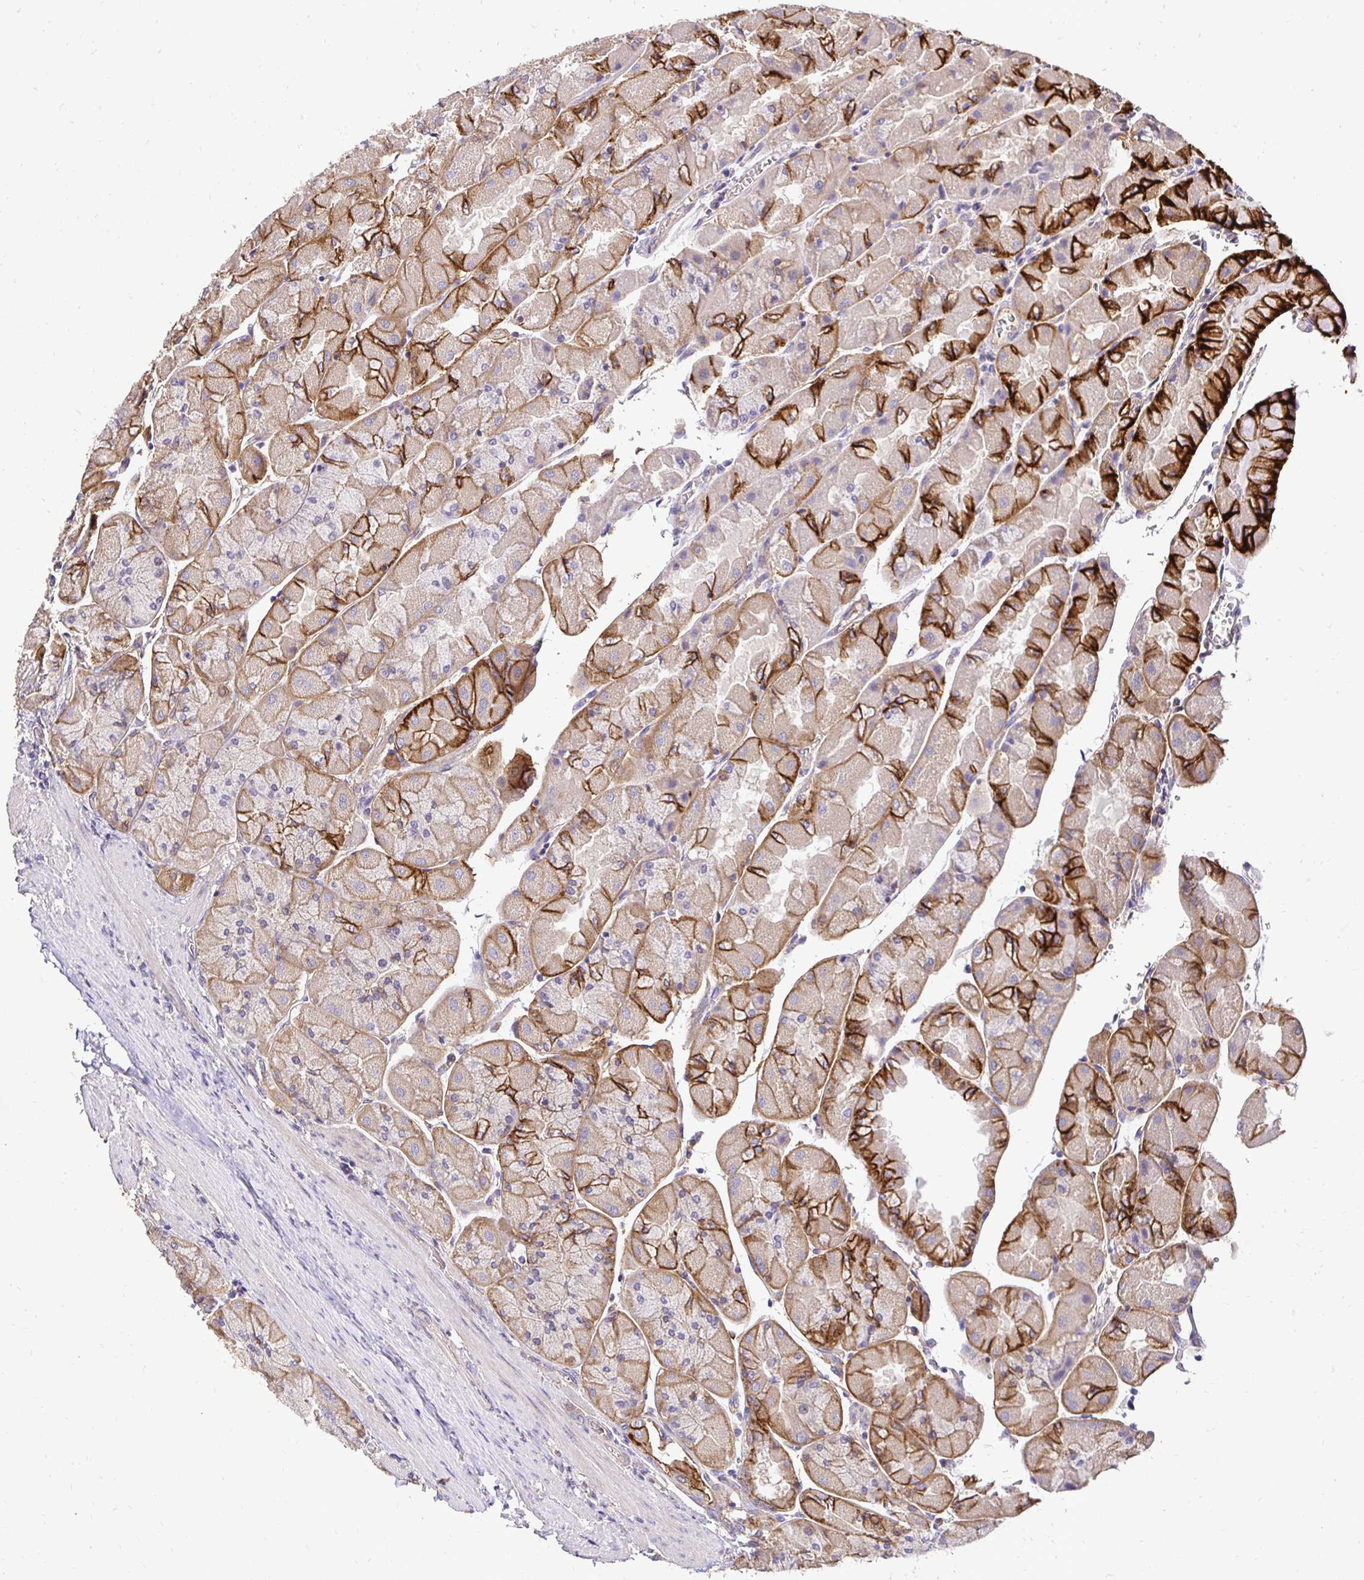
{"staining": {"intensity": "strong", "quantity": "25%-75%", "location": "cytoplasmic/membranous"}, "tissue": "stomach", "cell_type": "Glandular cells", "image_type": "normal", "snomed": [{"axis": "morphology", "description": "Normal tissue, NOS"}, {"axis": "topography", "description": "Stomach"}], "caption": "Immunohistochemical staining of unremarkable stomach reveals 25%-75% levels of strong cytoplasmic/membranous protein expression in about 25%-75% of glandular cells.", "gene": "SLC9A1", "patient": {"sex": "female", "age": 61}}